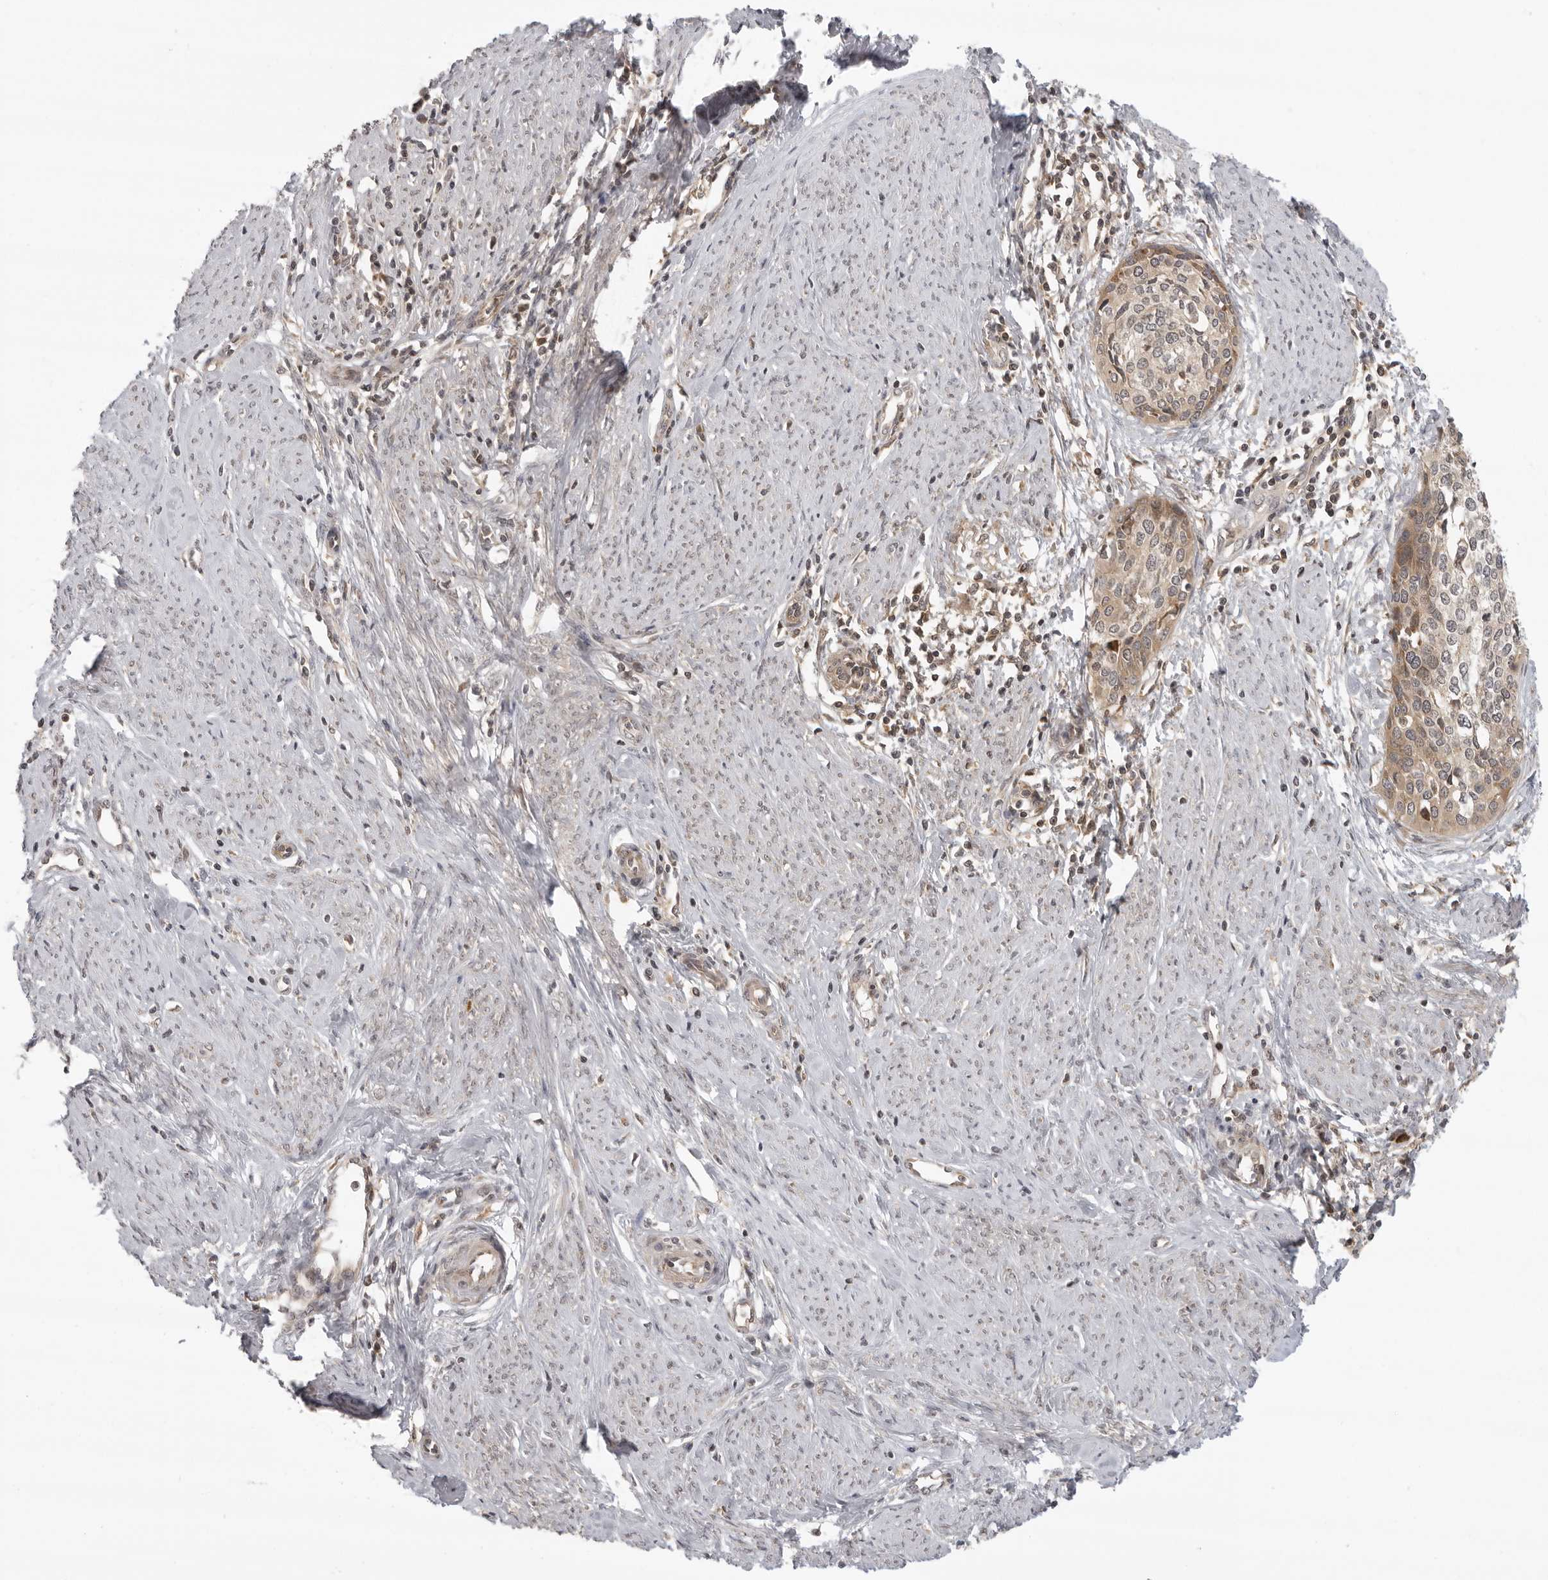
{"staining": {"intensity": "weak", "quantity": ">75%", "location": "cytoplasmic/membranous,nuclear"}, "tissue": "cervical cancer", "cell_type": "Tumor cells", "image_type": "cancer", "snomed": [{"axis": "morphology", "description": "Squamous cell carcinoma, NOS"}, {"axis": "topography", "description": "Cervix"}], "caption": "An immunohistochemistry micrograph of tumor tissue is shown. Protein staining in brown highlights weak cytoplasmic/membranous and nuclear positivity in squamous cell carcinoma (cervical) within tumor cells.", "gene": "PRRC2A", "patient": {"sex": "female", "age": 37}}